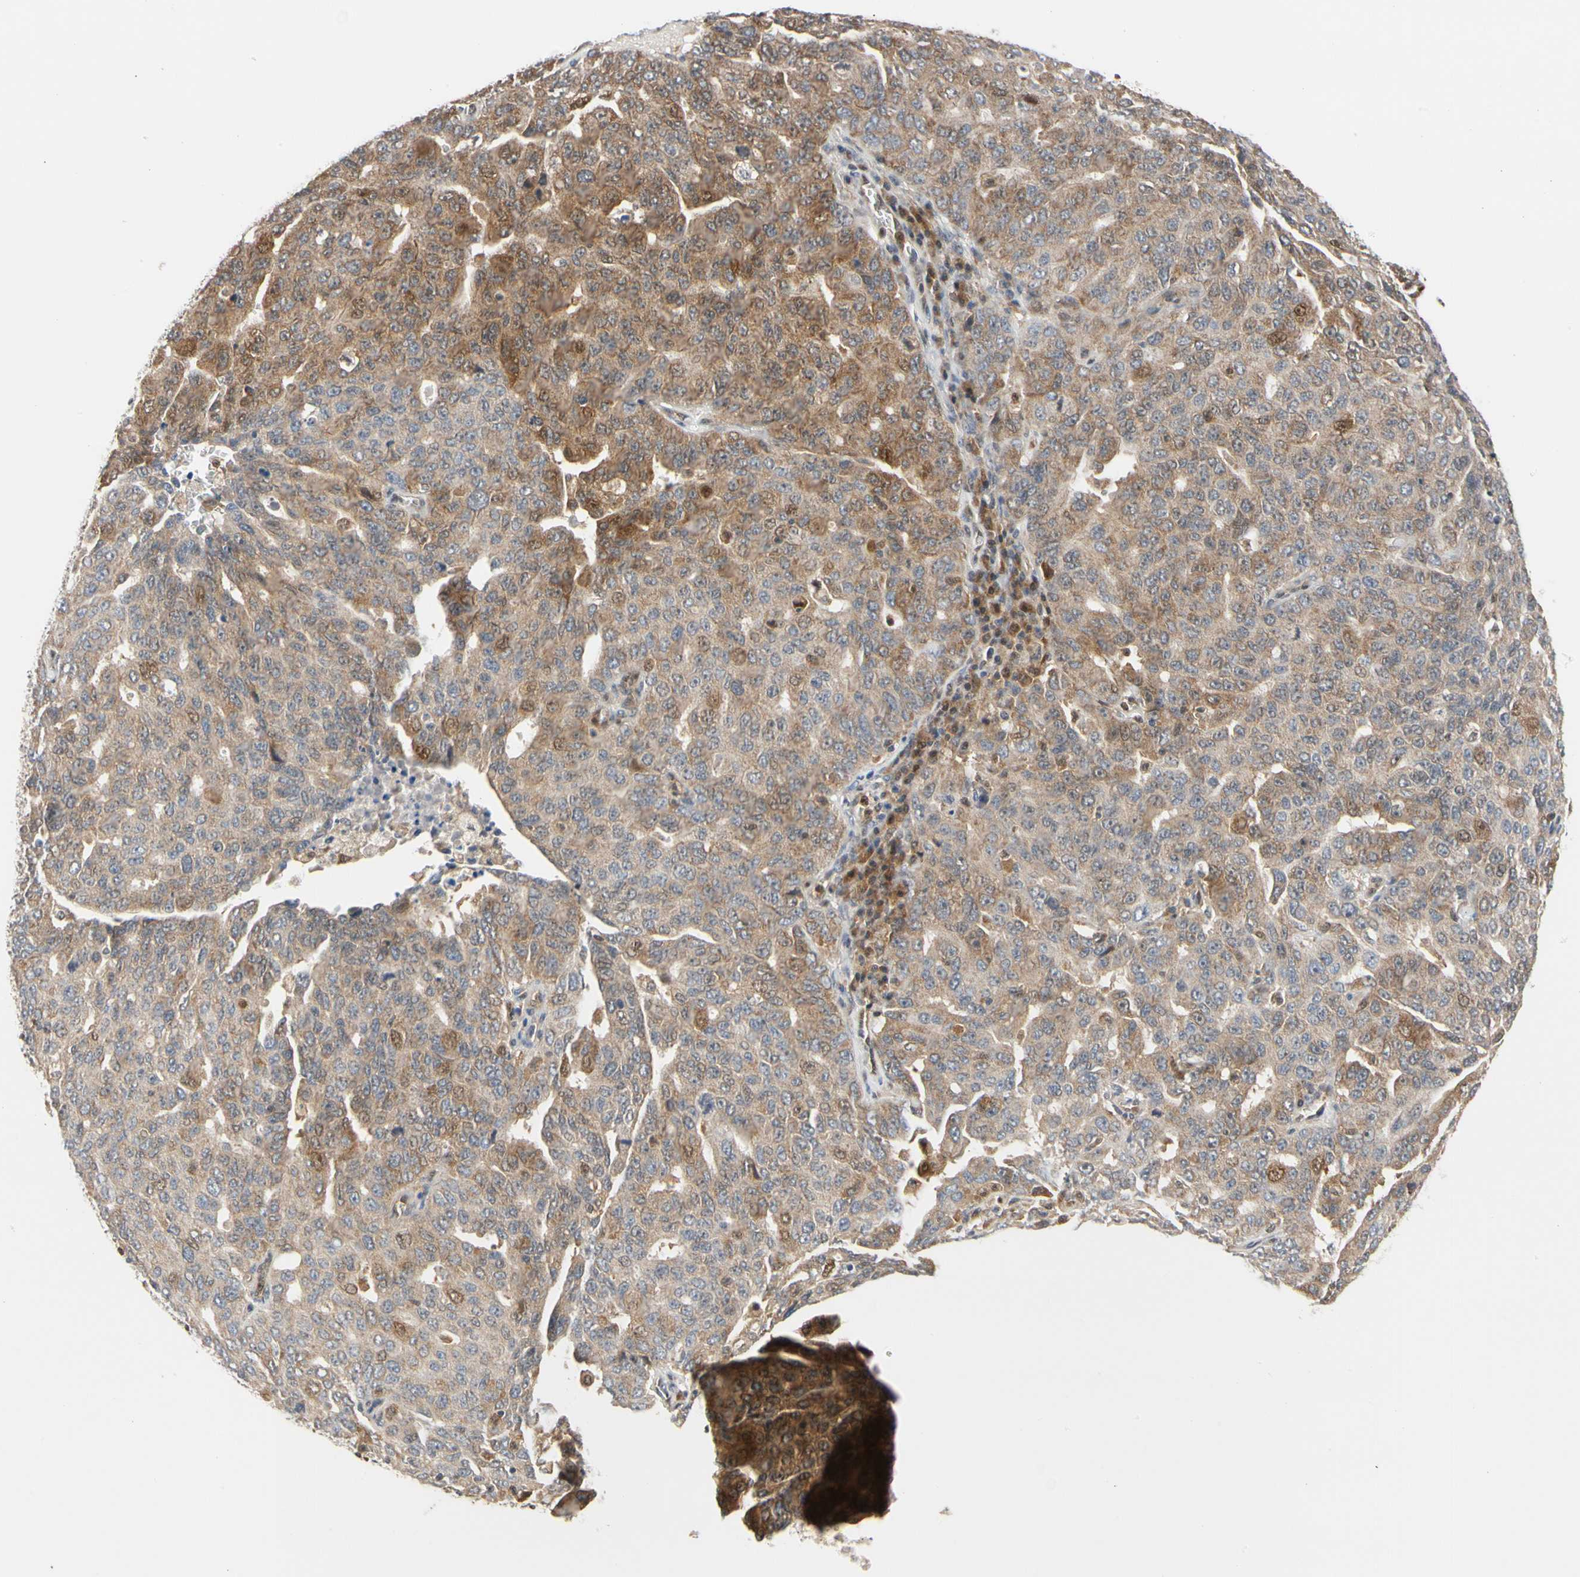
{"staining": {"intensity": "weak", "quantity": ">75%", "location": "cytoplasmic/membranous"}, "tissue": "ovarian cancer", "cell_type": "Tumor cells", "image_type": "cancer", "snomed": [{"axis": "morphology", "description": "Carcinoma, endometroid"}, {"axis": "topography", "description": "Ovary"}], "caption": "Protein positivity by immunohistochemistry exhibits weak cytoplasmic/membranous staining in about >75% of tumor cells in ovarian cancer. The staining was performed using DAB (3,3'-diaminobenzidine), with brown indicating positive protein expression. Nuclei are stained blue with hematoxylin.", "gene": "CDK5", "patient": {"sex": "female", "age": 62}}